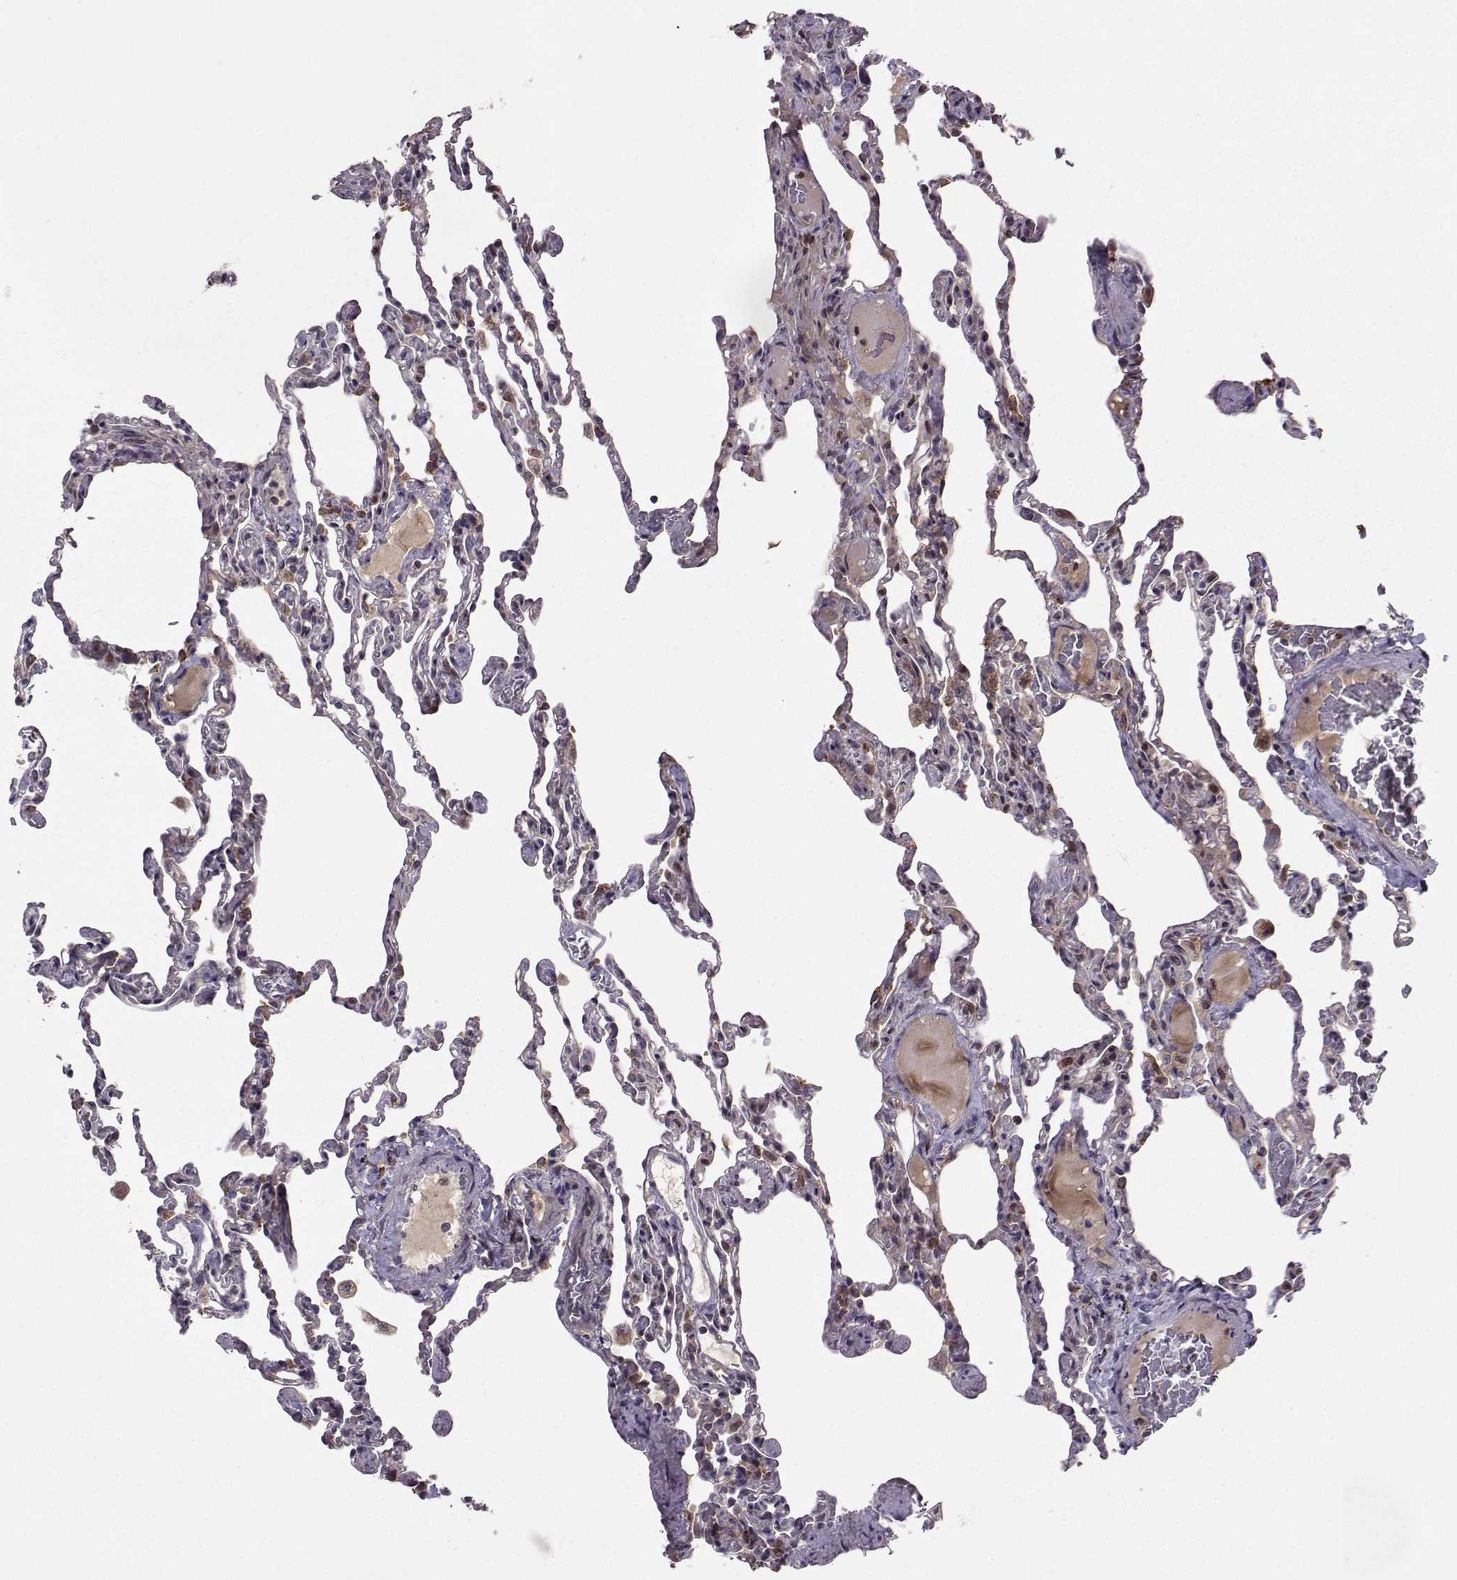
{"staining": {"intensity": "moderate", "quantity": "<25%", "location": "cytoplasmic/membranous"}, "tissue": "lung", "cell_type": "Alveolar cells", "image_type": "normal", "snomed": [{"axis": "morphology", "description": "Normal tissue, NOS"}, {"axis": "topography", "description": "Lung"}], "caption": "This micrograph demonstrates immunohistochemistry (IHC) staining of normal lung, with low moderate cytoplasmic/membranous positivity in about <25% of alveolar cells.", "gene": "NECAB3", "patient": {"sex": "female", "age": 43}}